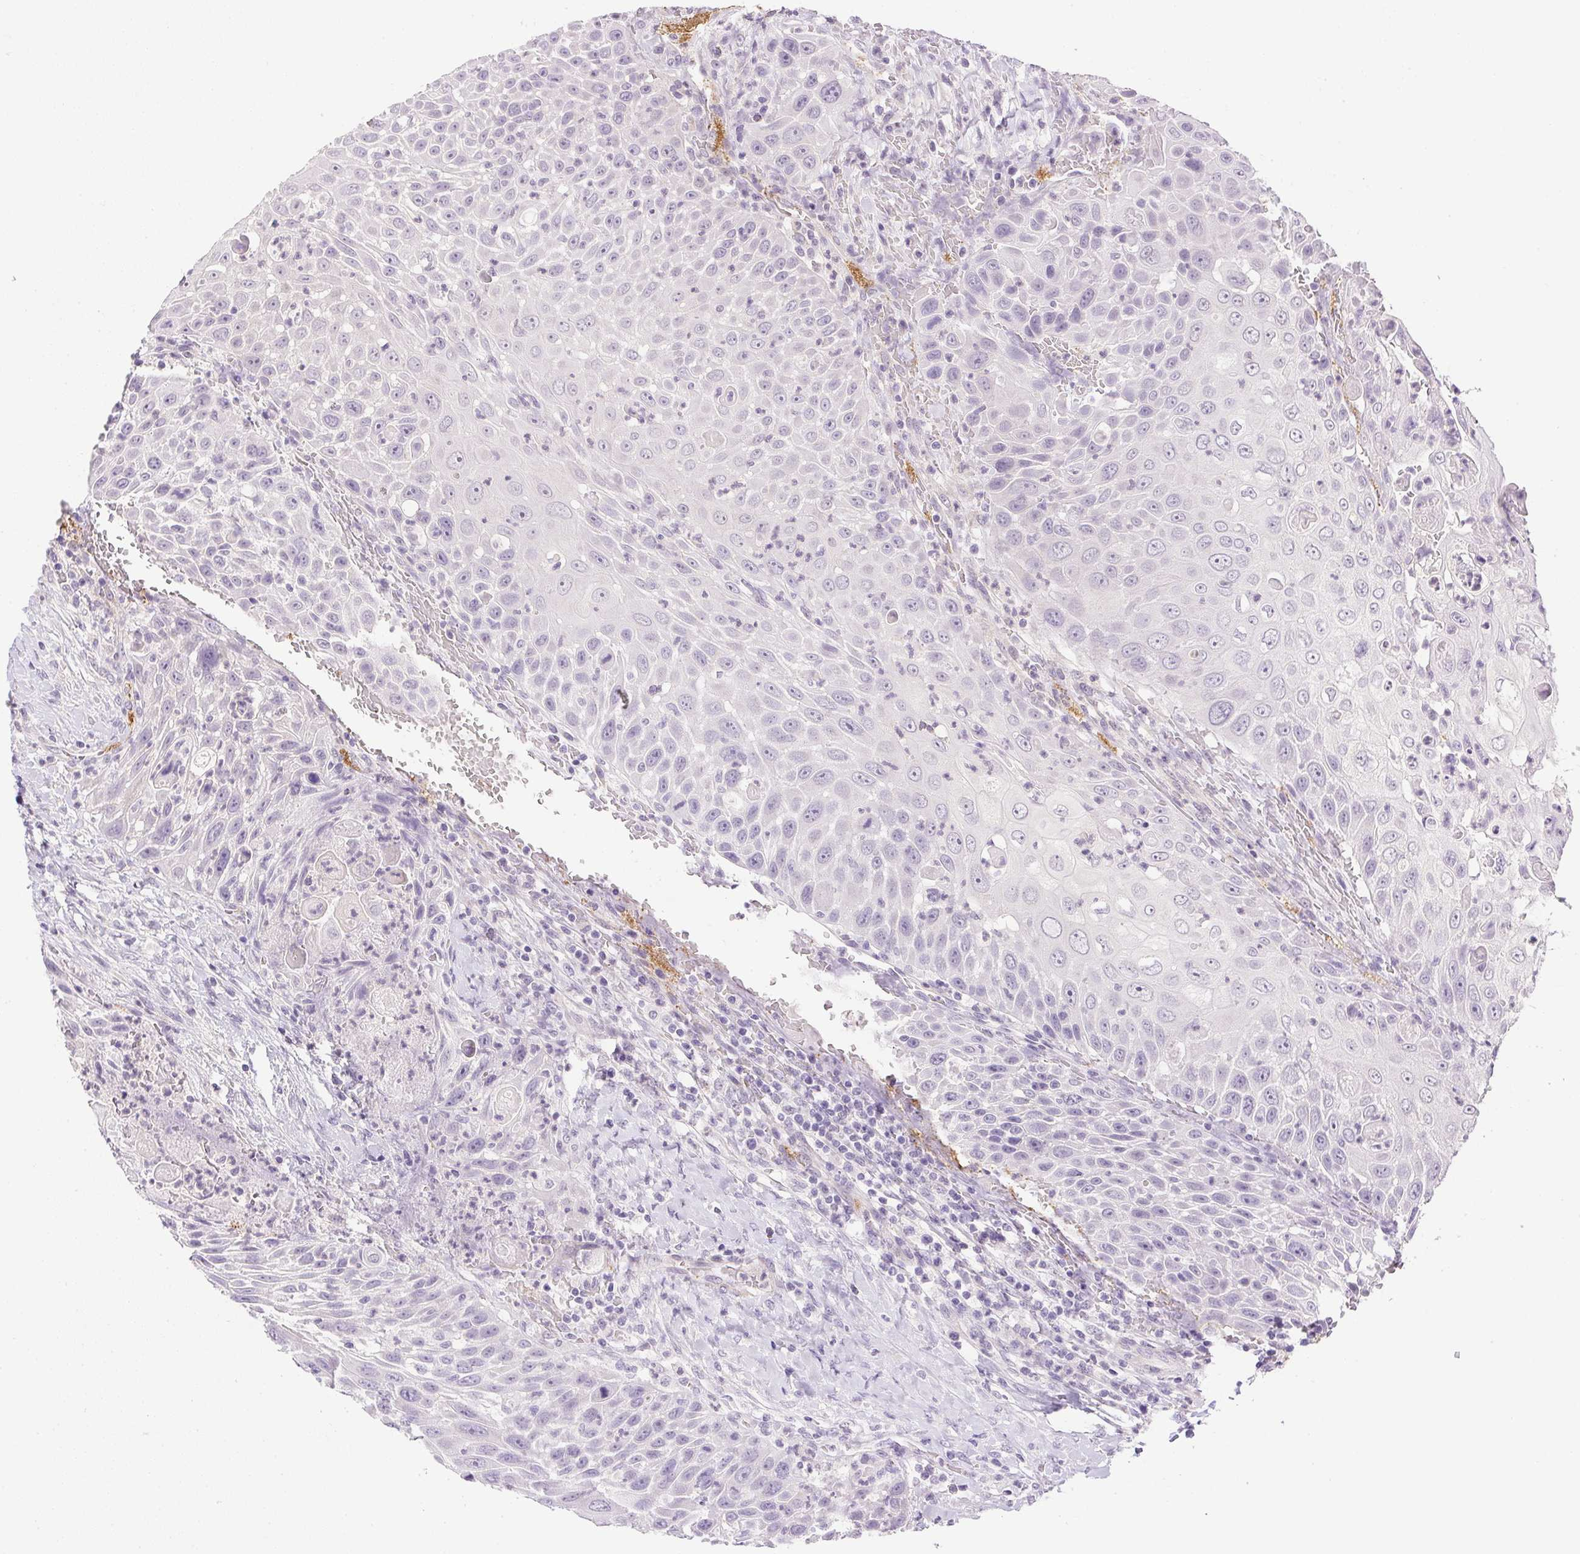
{"staining": {"intensity": "negative", "quantity": "none", "location": "none"}, "tissue": "head and neck cancer", "cell_type": "Tumor cells", "image_type": "cancer", "snomed": [{"axis": "morphology", "description": "Squamous cell carcinoma, NOS"}, {"axis": "topography", "description": "Head-Neck"}], "caption": "DAB immunohistochemical staining of human head and neck cancer (squamous cell carcinoma) reveals no significant expression in tumor cells.", "gene": "PRL", "patient": {"sex": "male", "age": 69}}